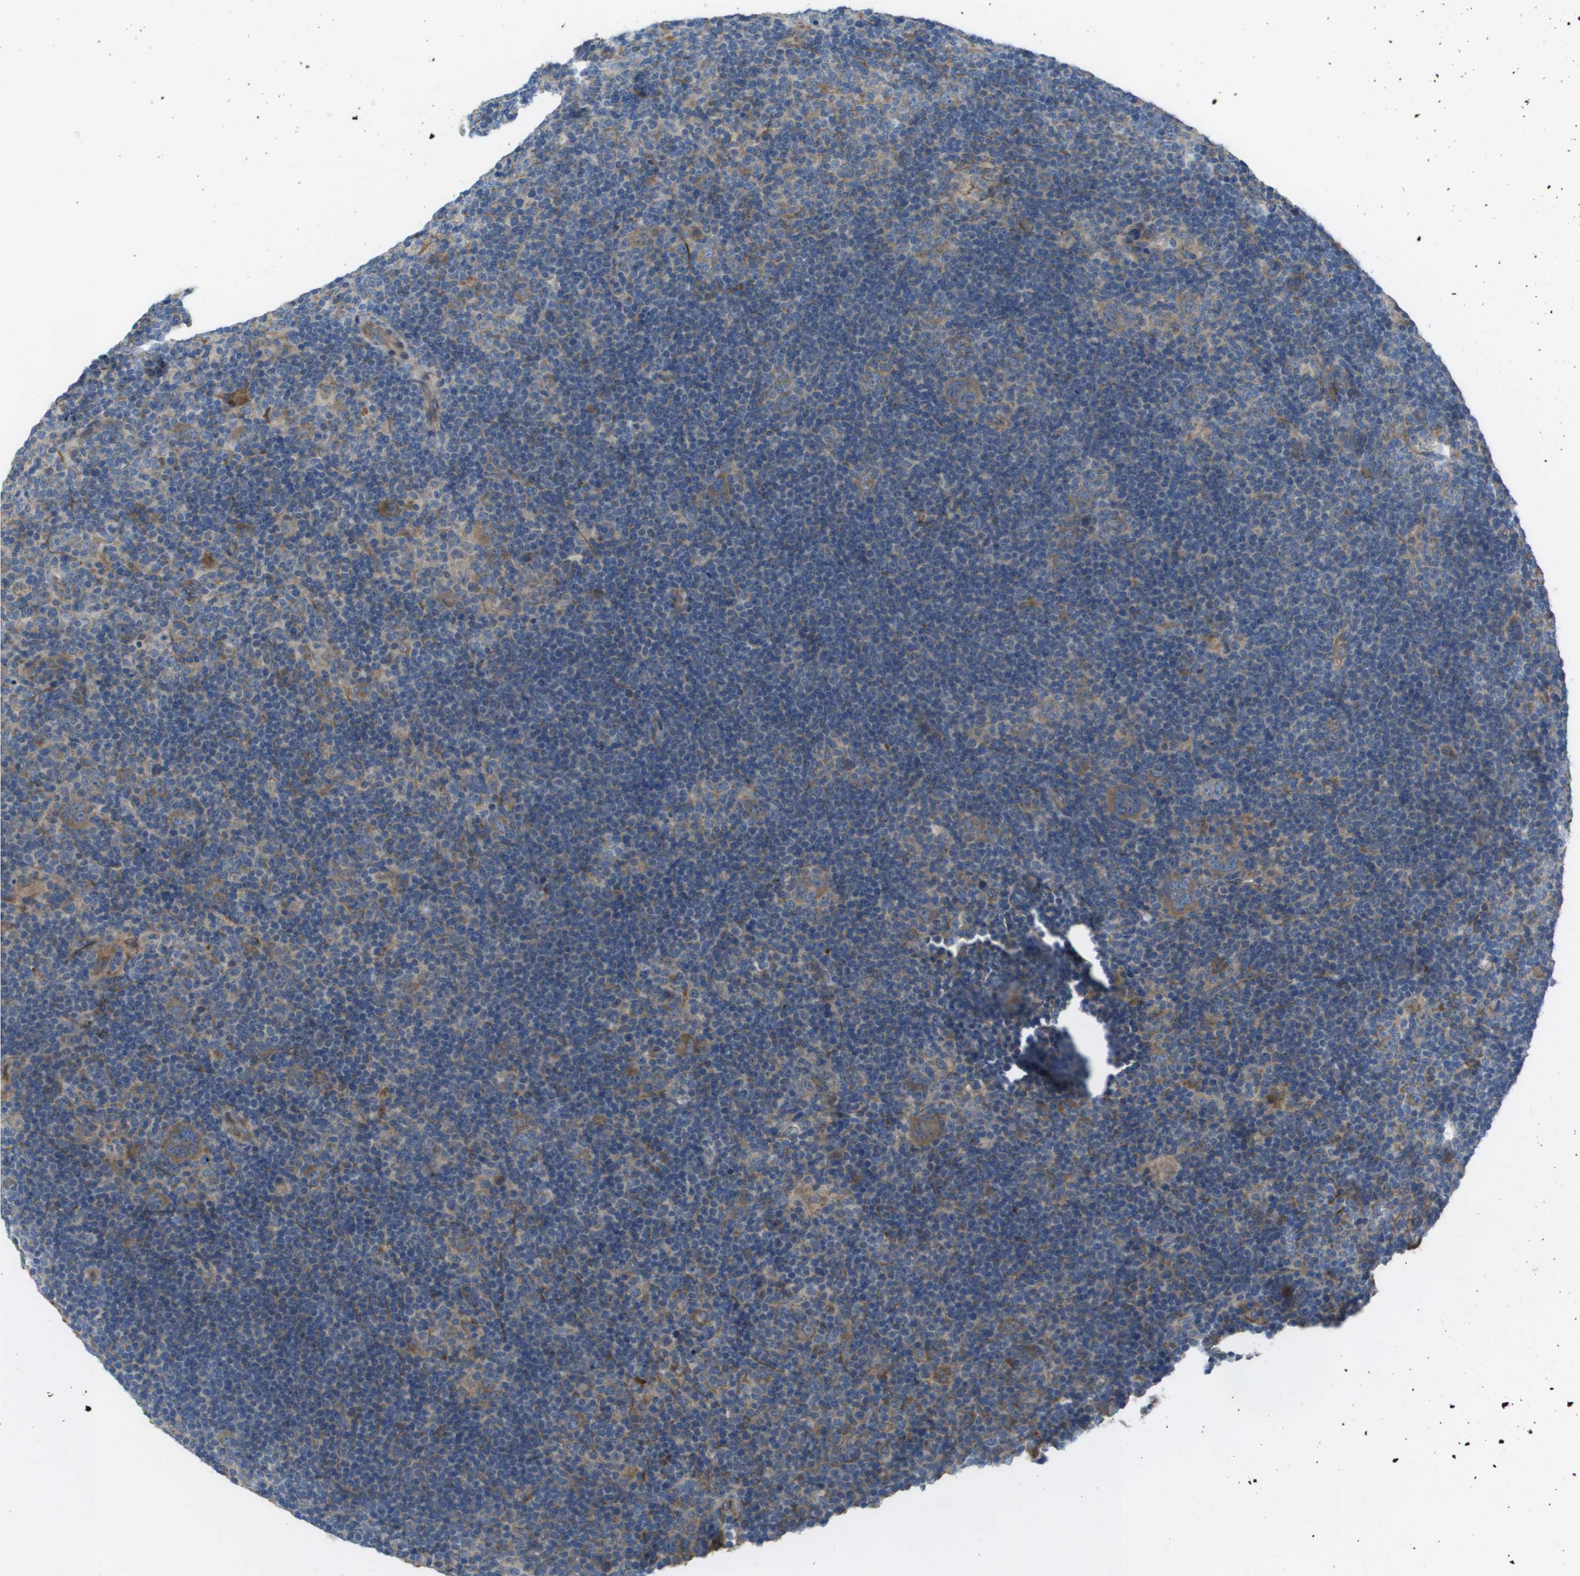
{"staining": {"intensity": "moderate", "quantity": "<25%", "location": "cytoplasmic/membranous"}, "tissue": "lymphoma", "cell_type": "Tumor cells", "image_type": "cancer", "snomed": [{"axis": "morphology", "description": "Hodgkin's disease, NOS"}, {"axis": "topography", "description": "Lymph node"}], "caption": "Immunohistochemical staining of human lymphoma shows low levels of moderate cytoplasmic/membranous staining in about <25% of tumor cells.", "gene": "CLCN2", "patient": {"sex": "female", "age": 57}}